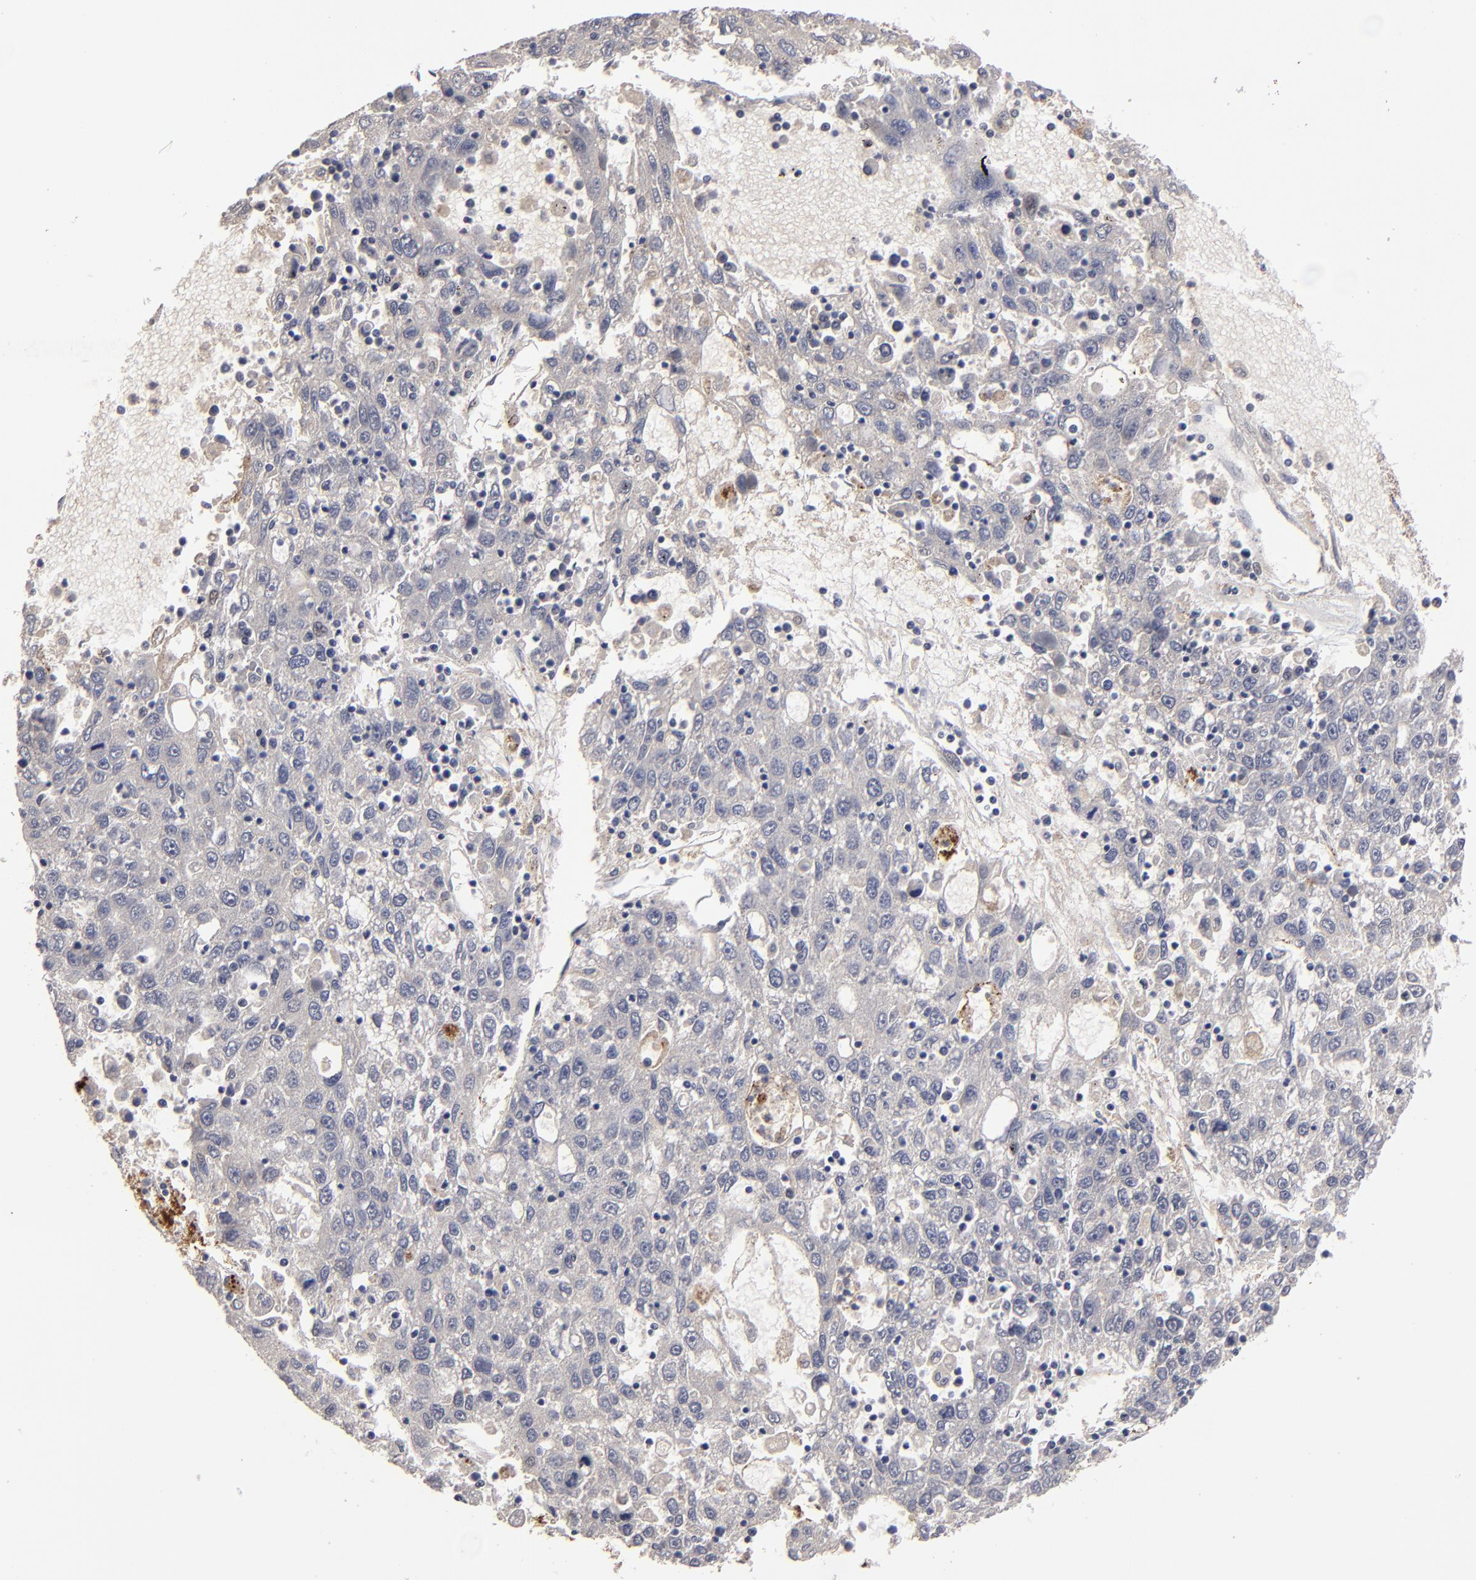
{"staining": {"intensity": "negative", "quantity": "none", "location": "none"}, "tissue": "liver cancer", "cell_type": "Tumor cells", "image_type": "cancer", "snomed": [{"axis": "morphology", "description": "Carcinoma, Hepatocellular, NOS"}, {"axis": "topography", "description": "Liver"}], "caption": "Tumor cells show no significant positivity in liver cancer (hepatocellular carcinoma).", "gene": "GPM6B", "patient": {"sex": "male", "age": 49}}